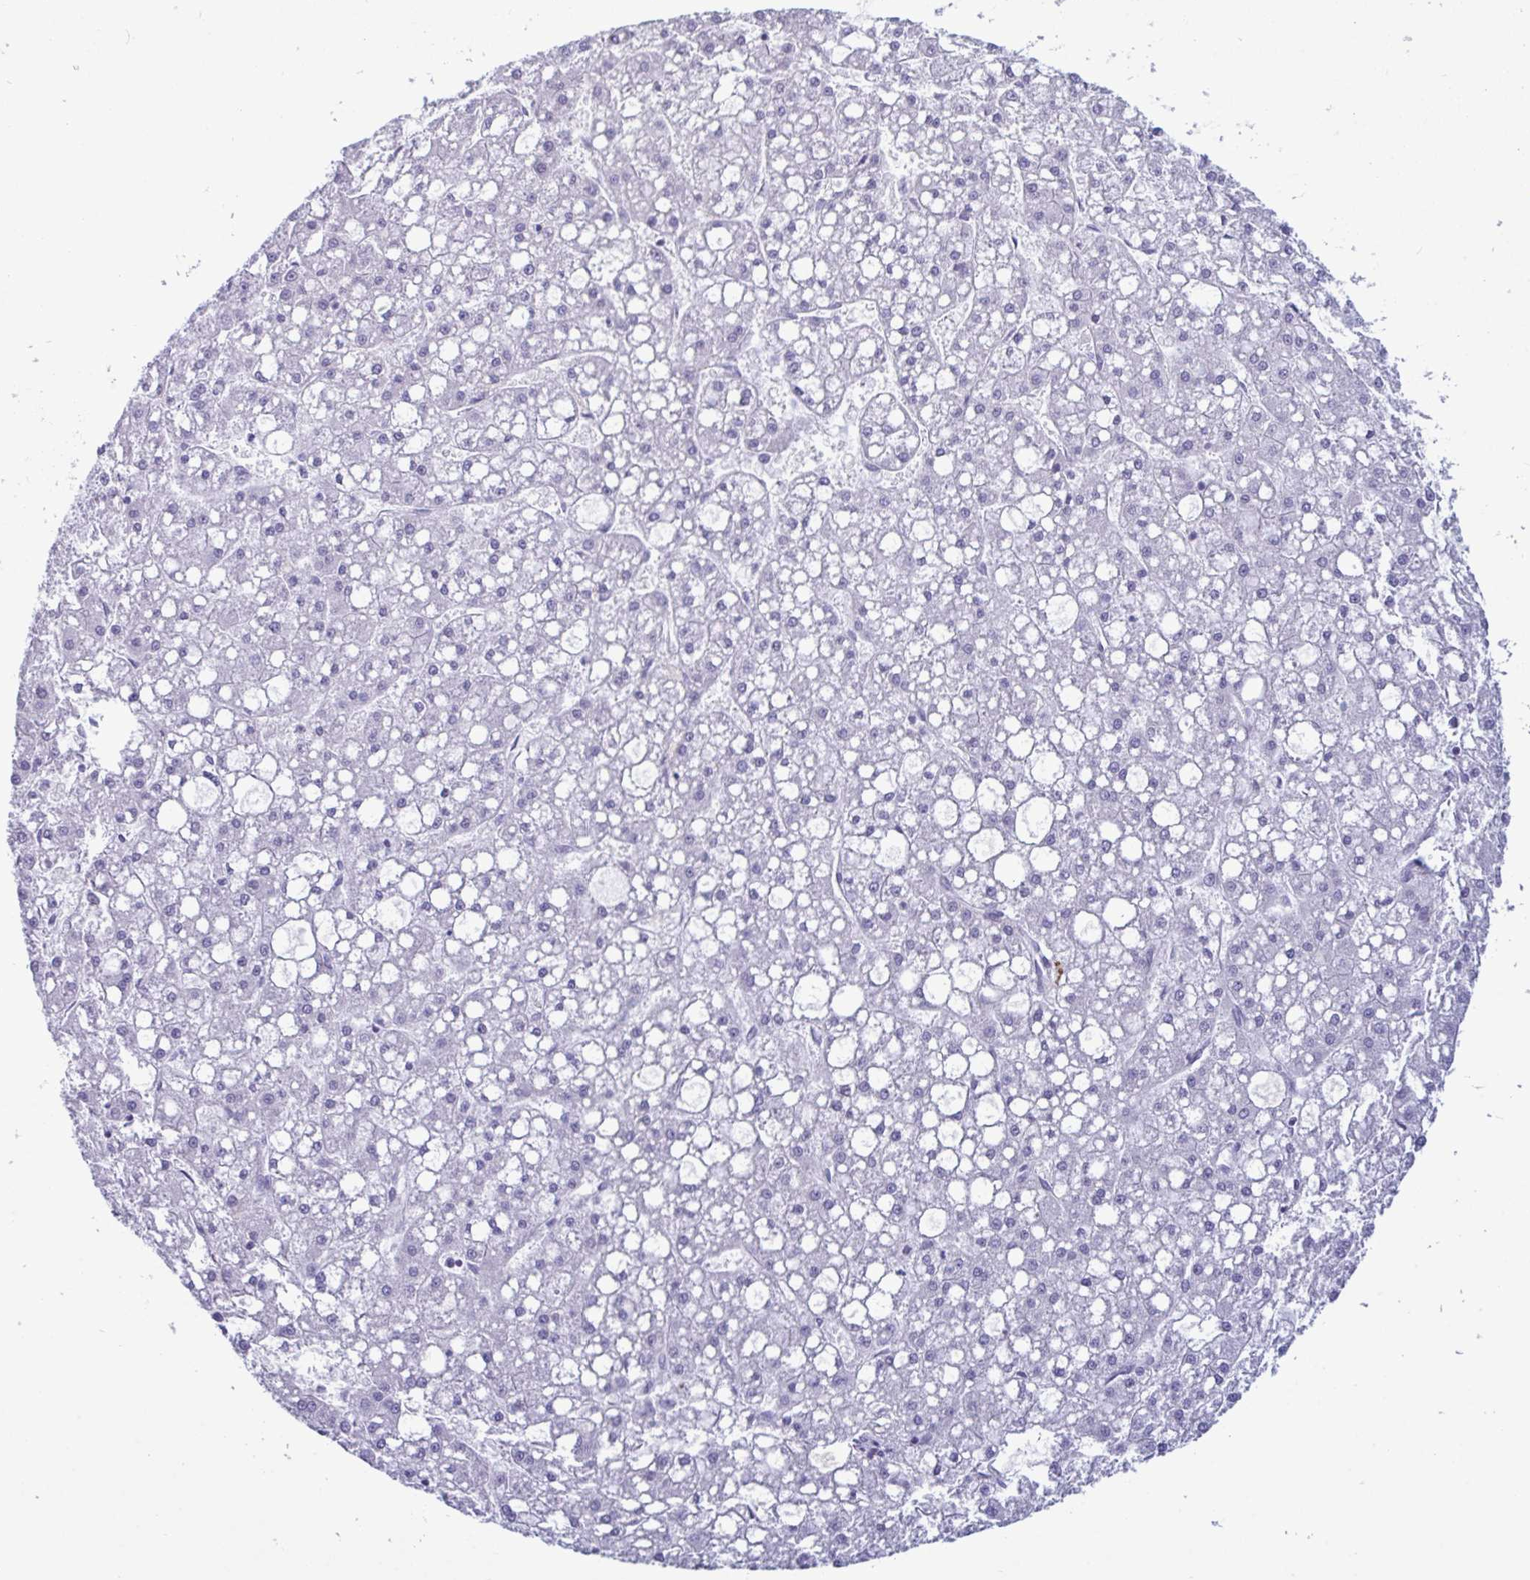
{"staining": {"intensity": "negative", "quantity": "none", "location": "none"}, "tissue": "liver cancer", "cell_type": "Tumor cells", "image_type": "cancer", "snomed": [{"axis": "morphology", "description": "Carcinoma, Hepatocellular, NOS"}, {"axis": "topography", "description": "Liver"}], "caption": "Immunohistochemistry of liver cancer exhibits no expression in tumor cells.", "gene": "ZNF684", "patient": {"sex": "male", "age": 67}}